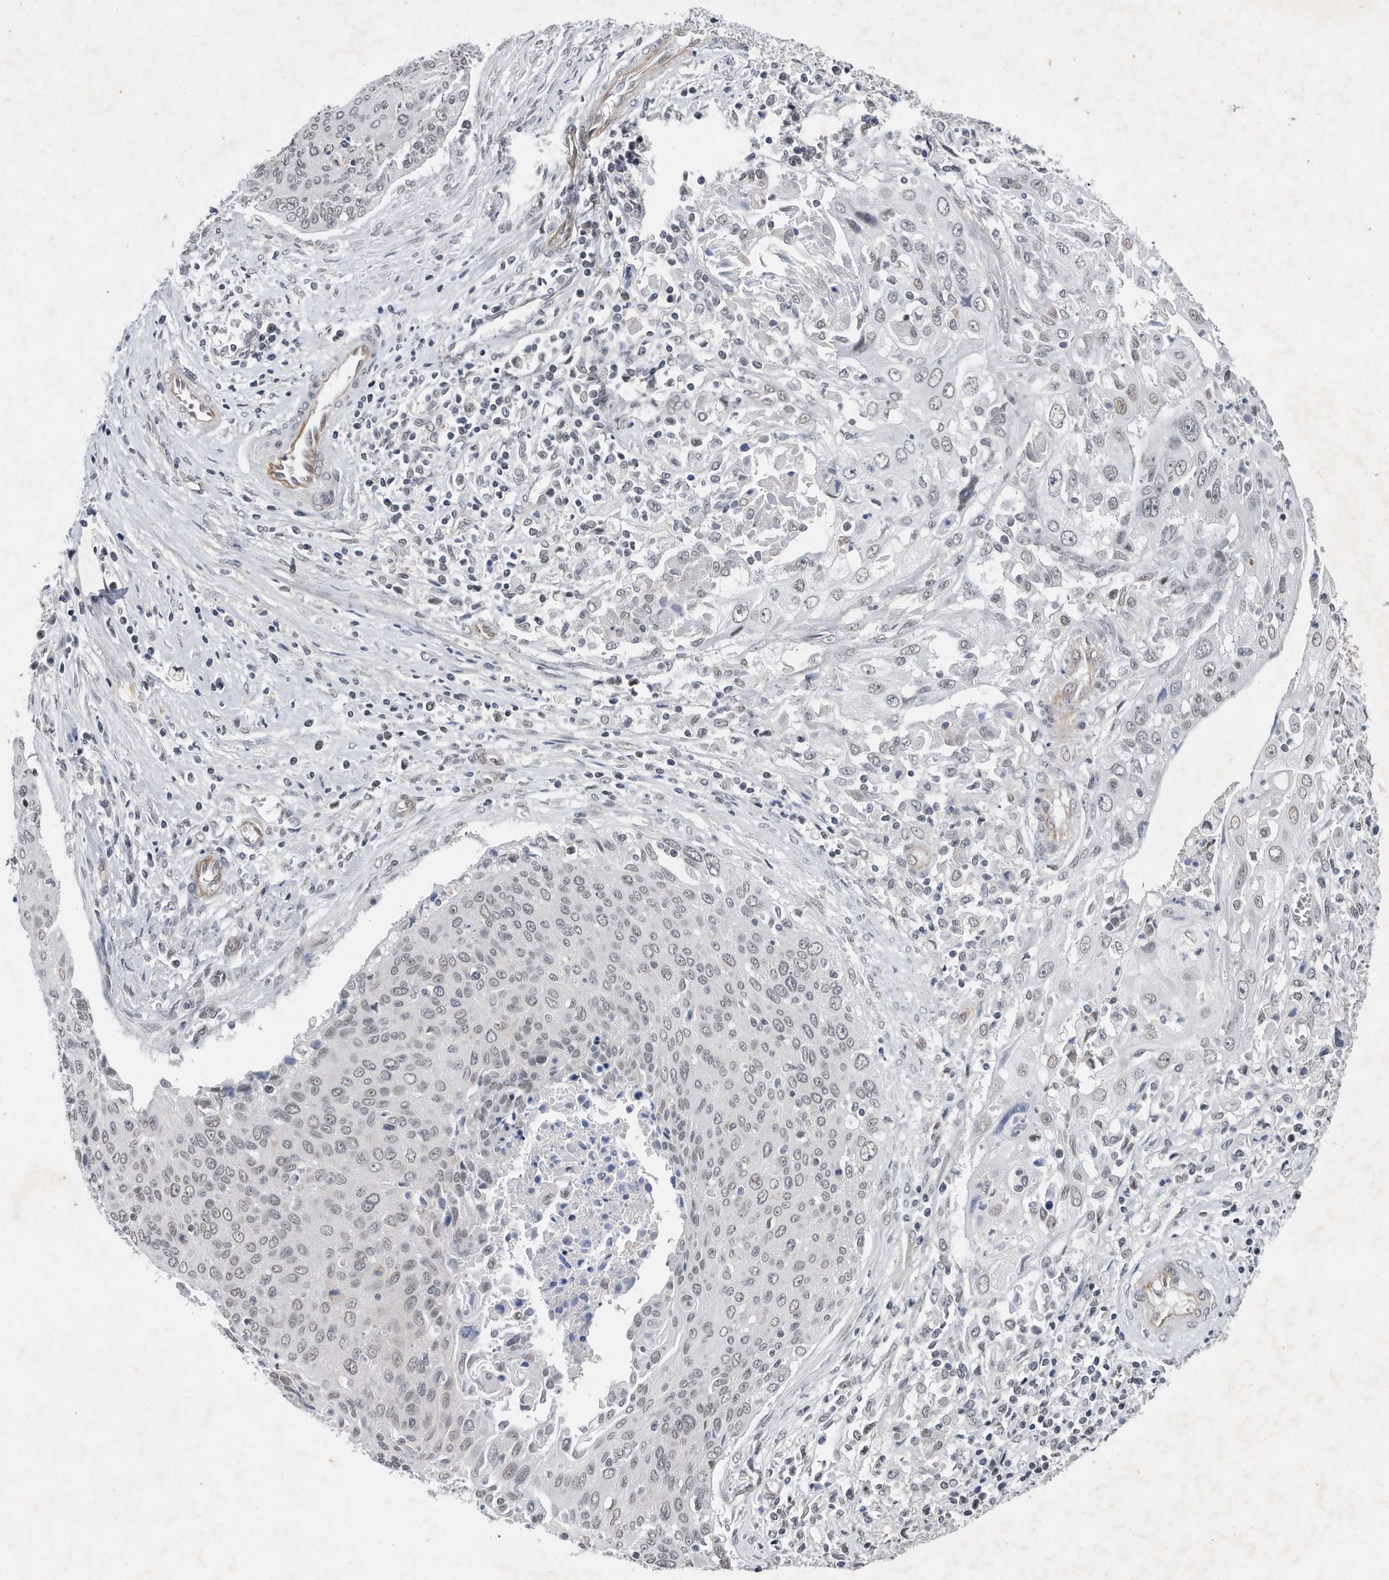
{"staining": {"intensity": "weak", "quantity": ">75%", "location": "nuclear"}, "tissue": "cervical cancer", "cell_type": "Tumor cells", "image_type": "cancer", "snomed": [{"axis": "morphology", "description": "Squamous cell carcinoma, NOS"}, {"axis": "topography", "description": "Cervix"}], "caption": "Weak nuclear protein expression is appreciated in approximately >75% of tumor cells in cervical squamous cell carcinoma.", "gene": "TP53INP1", "patient": {"sex": "female", "age": 55}}